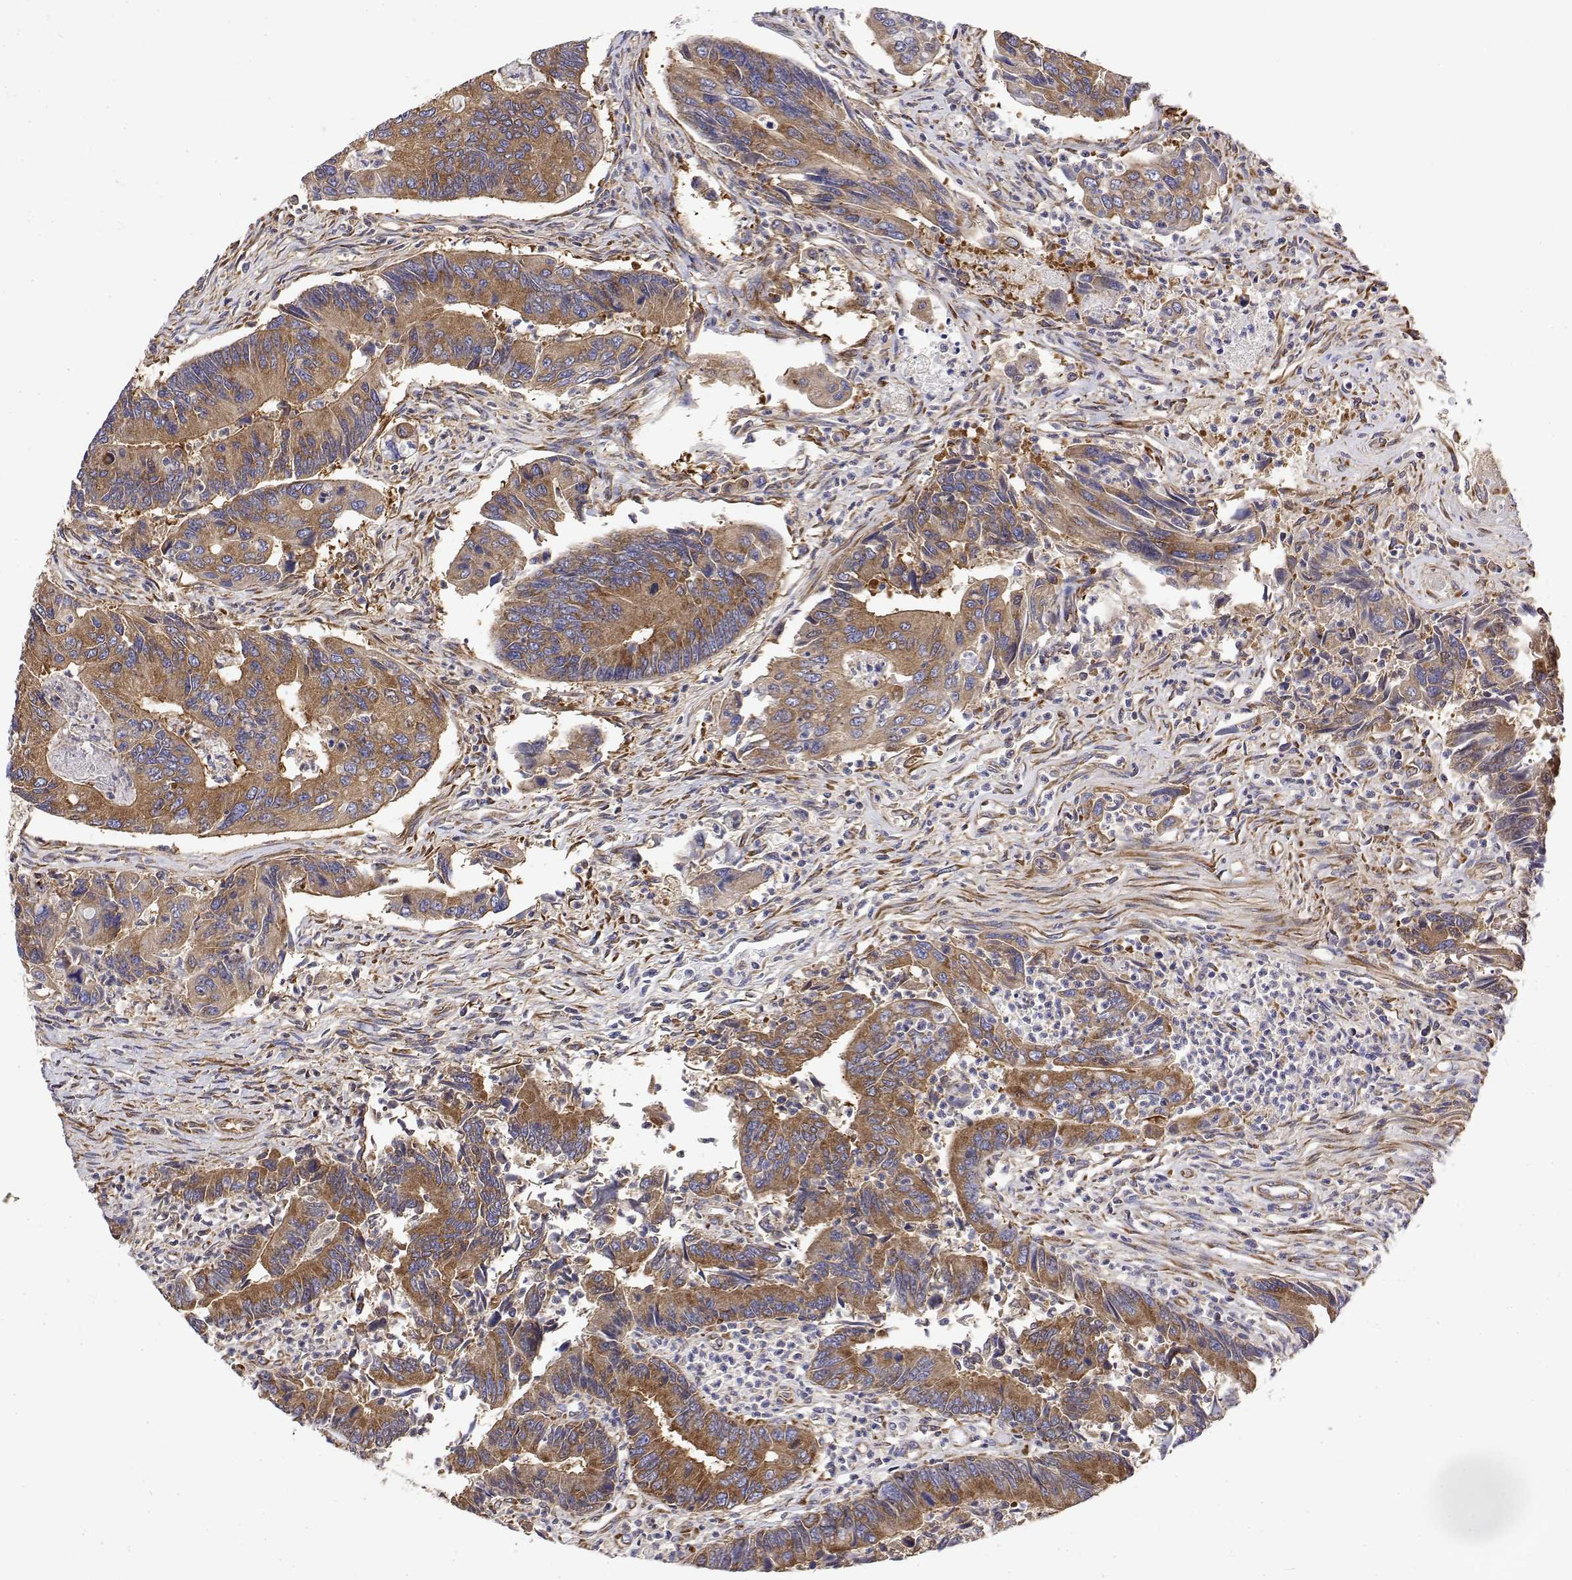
{"staining": {"intensity": "moderate", "quantity": ">75%", "location": "cytoplasmic/membranous"}, "tissue": "colorectal cancer", "cell_type": "Tumor cells", "image_type": "cancer", "snomed": [{"axis": "morphology", "description": "Adenocarcinoma, NOS"}, {"axis": "topography", "description": "Colon"}], "caption": "Immunohistochemistry of human adenocarcinoma (colorectal) exhibits medium levels of moderate cytoplasmic/membranous expression in about >75% of tumor cells. The staining is performed using DAB brown chromogen to label protein expression. The nuclei are counter-stained blue using hematoxylin.", "gene": "EEF1G", "patient": {"sex": "female", "age": 67}}